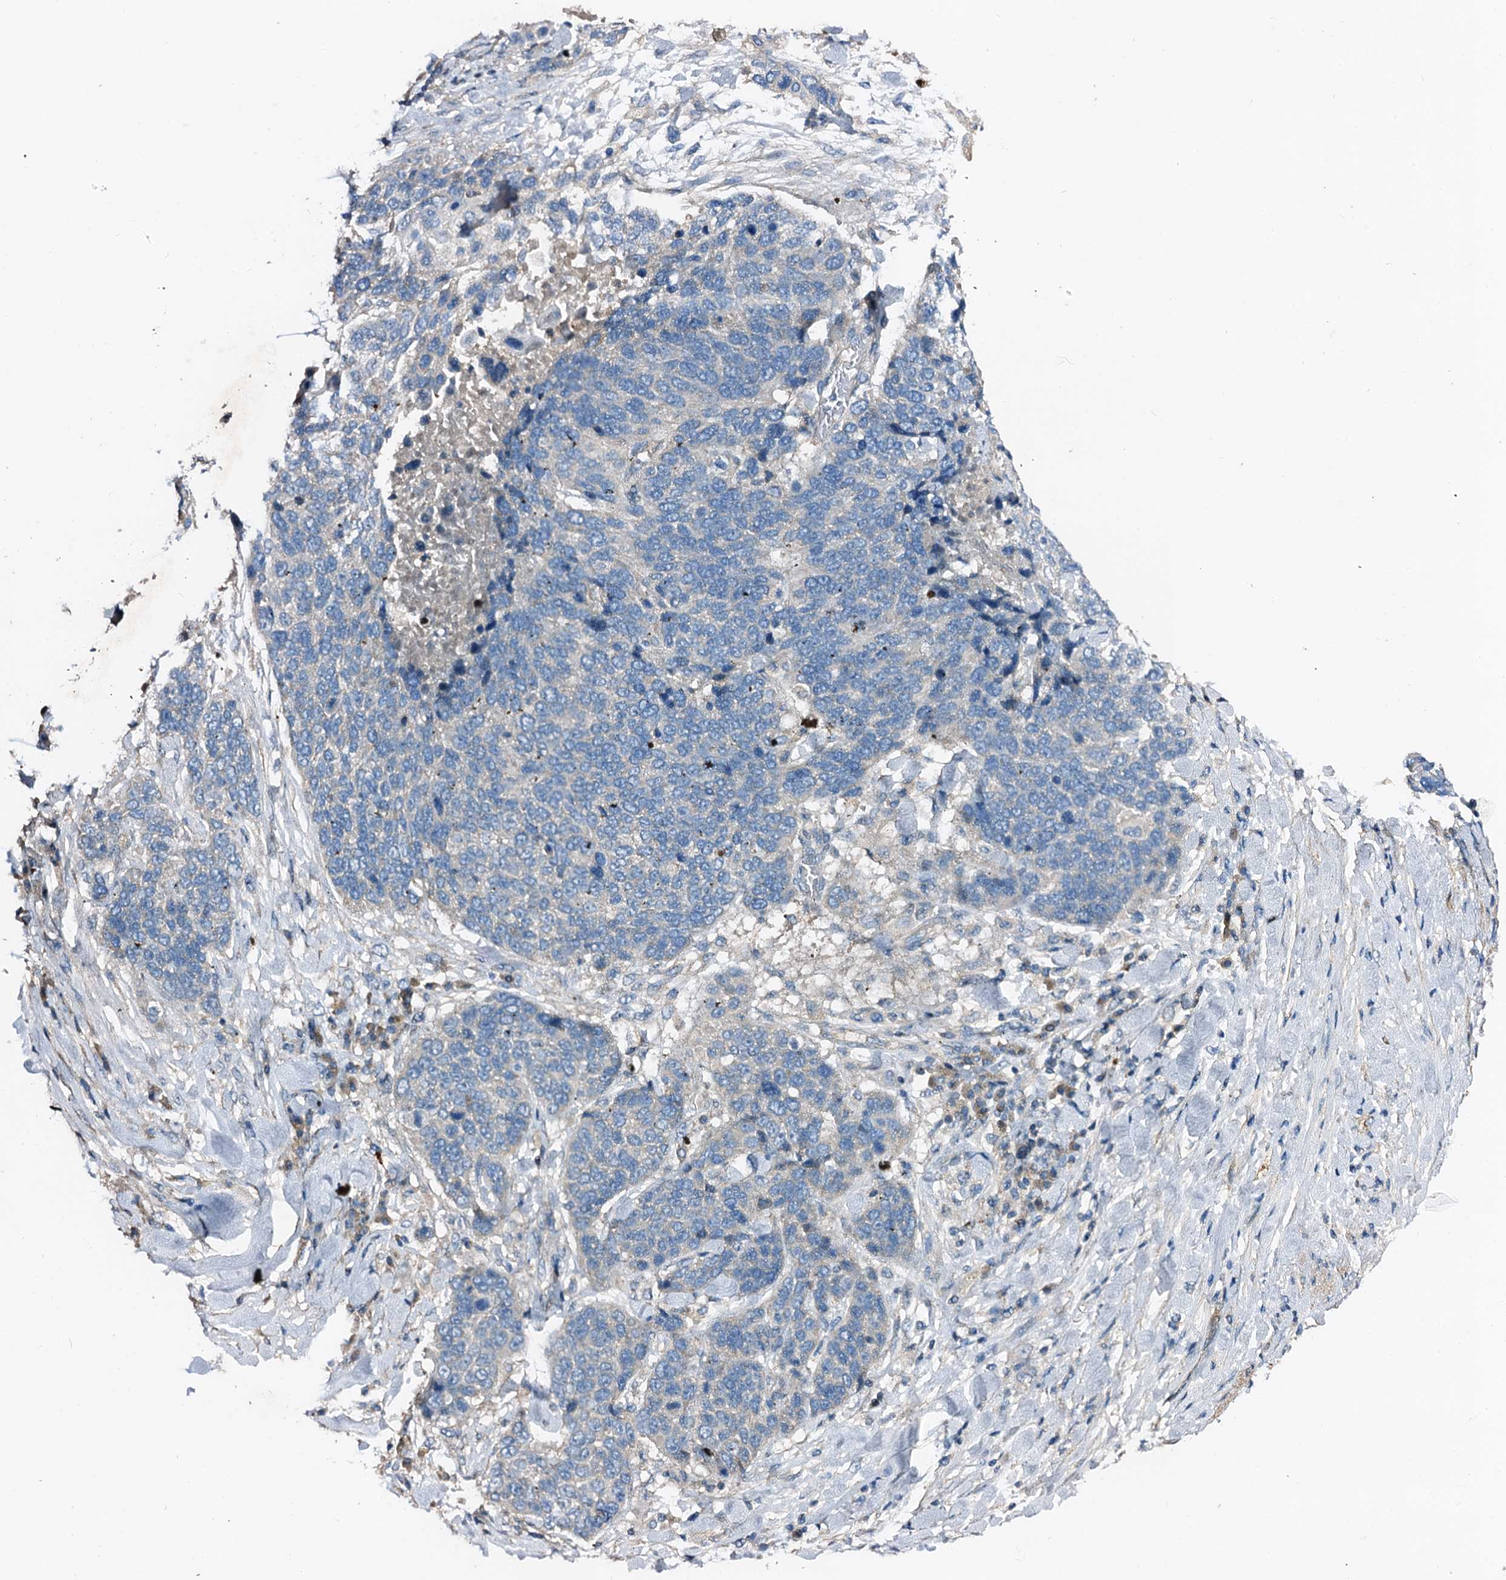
{"staining": {"intensity": "negative", "quantity": "none", "location": "none"}, "tissue": "lung cancer", "cell_type": "Tumor cells", "image_type": "cancer", "snomed": [{"axis": "morphology", "description": "Squamous cell carcinoma, NOS"}, {"axis": "topography", "description": "Lung"}], "caption": "Immunohistochemistry of lung cancer displays no expression in tumor cells.", "gene": "FIBIN", "patient": {"sex": "male", "age": 66}}